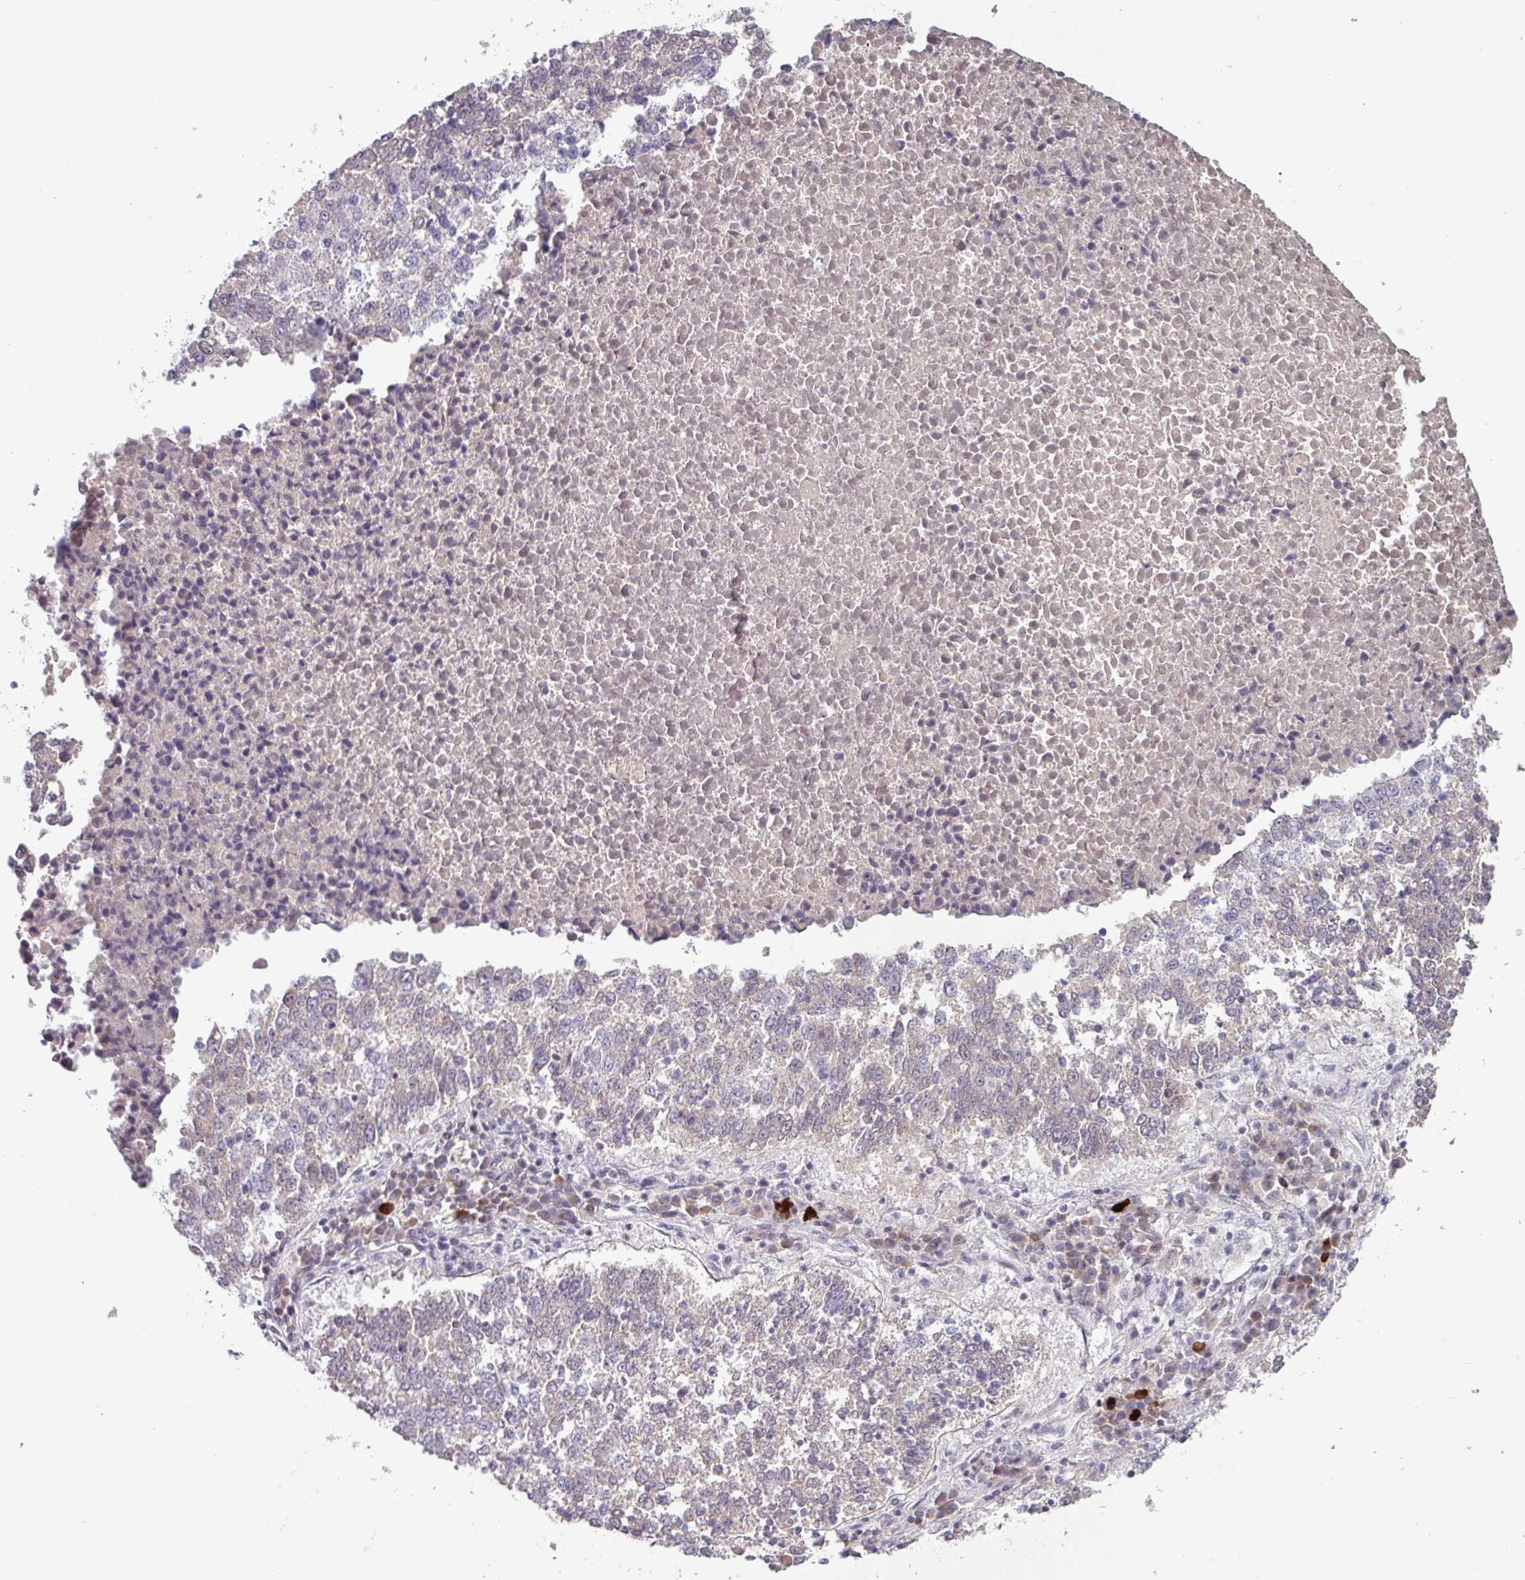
{"staining": {"intensity": "weak", "quantity": "25%-75%", "location": "cytoplasmic/membranous"}, "tissue": "lung cancer", "cell_type": "Tumor cells", "image_type": "cancer", "snomed": [{"axis": "morphology", "description": "Squamous cell carcinoma, NOS"}, {"axis": "topography", "description": "Lung"}], "caption": "High-magnification brightfield microscopy of lung cancer (squamous cell carcinoma) stained with DAB (brown) and counterstained with hematoxylin (blue). tumor cells exhibit weak cytoplasmic/membranous staining is identified in approximately25%-75% of cells.", "gene": "ZNF575", "patient": {"sex": "male", "age": 73}}